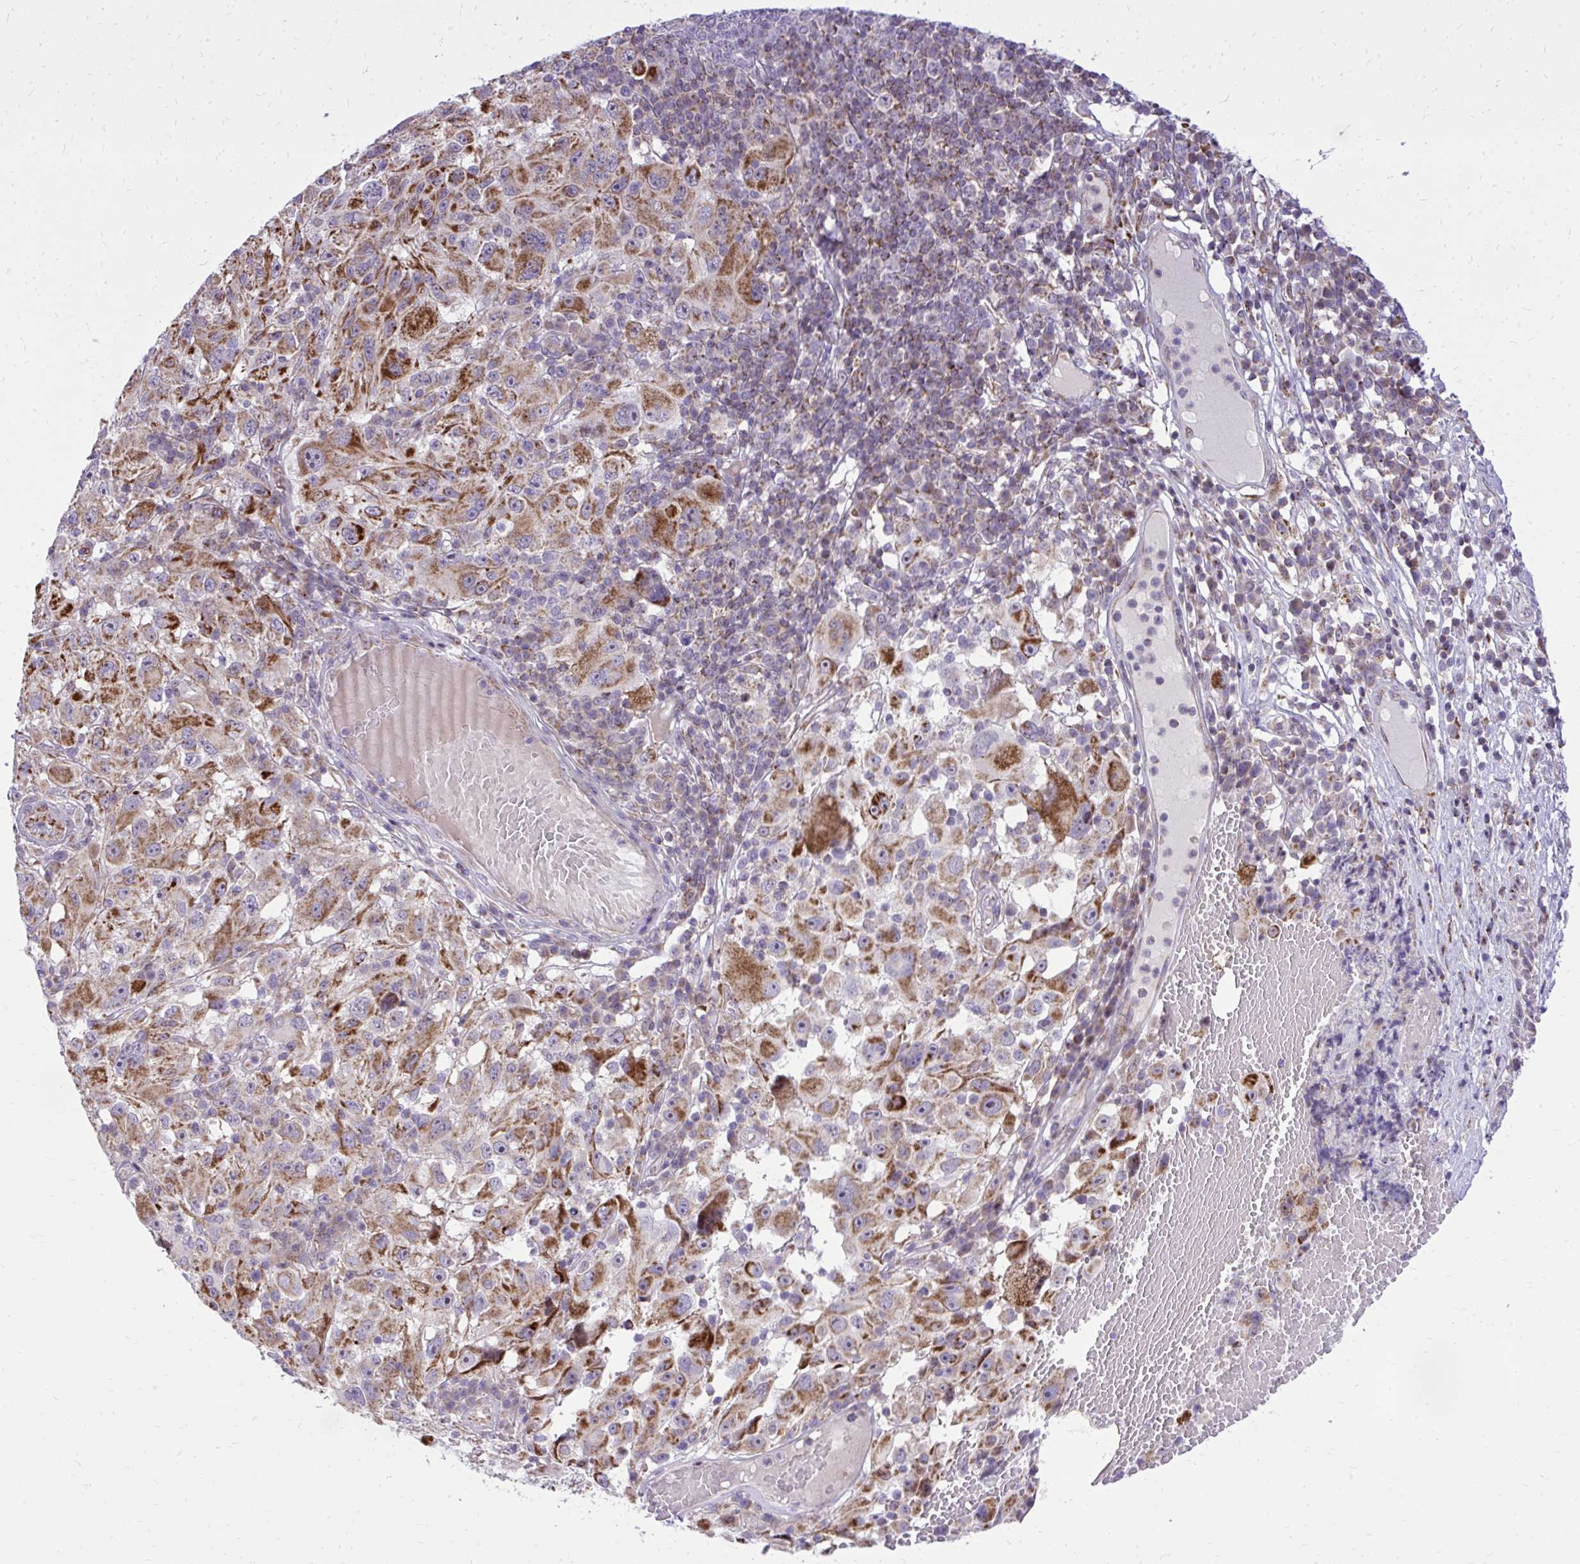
{"staining": {"intensity": "moderate", "quantity": ">75%", "location": "cytoplasmic/membranous"}, "tissue": "melanoma", "cell_type": "Tumor cells", "image_type": "cancer", "snomed": [{"axis": "morphology", "description": "Malignant melanoma, NOS"}, {"axis": "topography", "description": "Skin"}], "caption": "Immunohistochemistry (IHC) (DAB (3,3'-diaminobenzidine)) staining of human malignant melanoma demonstrates moderate cytoplasmic/membranous protein staining in about >75% of tumor cells.", "gene": "GPRIN3", "patient": {"sex": "female", "age": 71}}